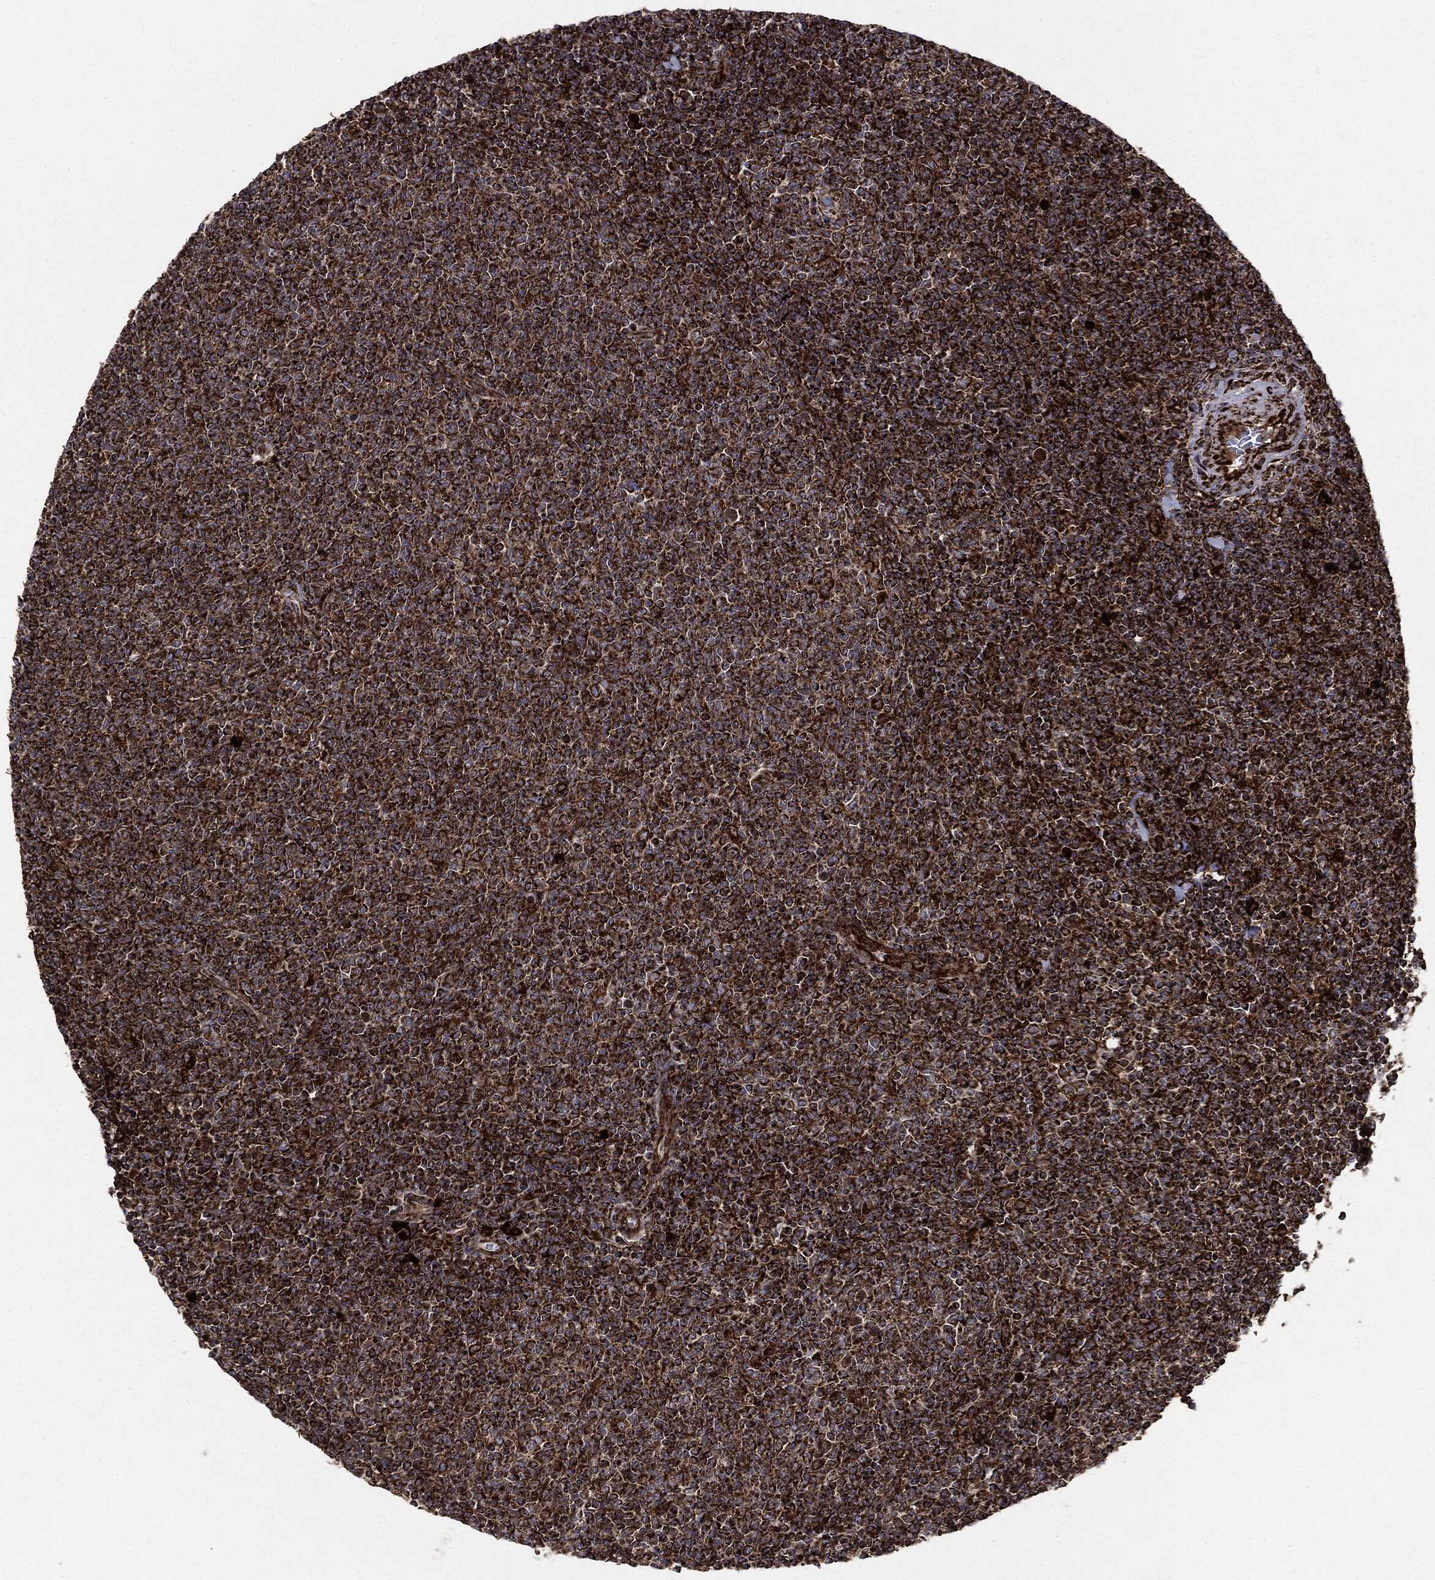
{"staining": {"intensity": "strong", "quantity": ">75%", "location": "cytoplasmic/membranous"}, "tissue": "lymphoma", "cell_type": "Tumor cells", "image_type": "cancer", "snomed": [{"axis": "morphology", "description": "Malignant lymphoma, non-Hodgkin's type, Low grade"}, {"axis": "topography", "description": "Lymph node"}], "caption": "Brown immunohistochemical staining in human lymphoma exhibits strong cytoplasmic/membranous expression in about >75% of tumor cells.", "gene": "MAP2K1", "patient": {"sex": "male", "age": 52}}